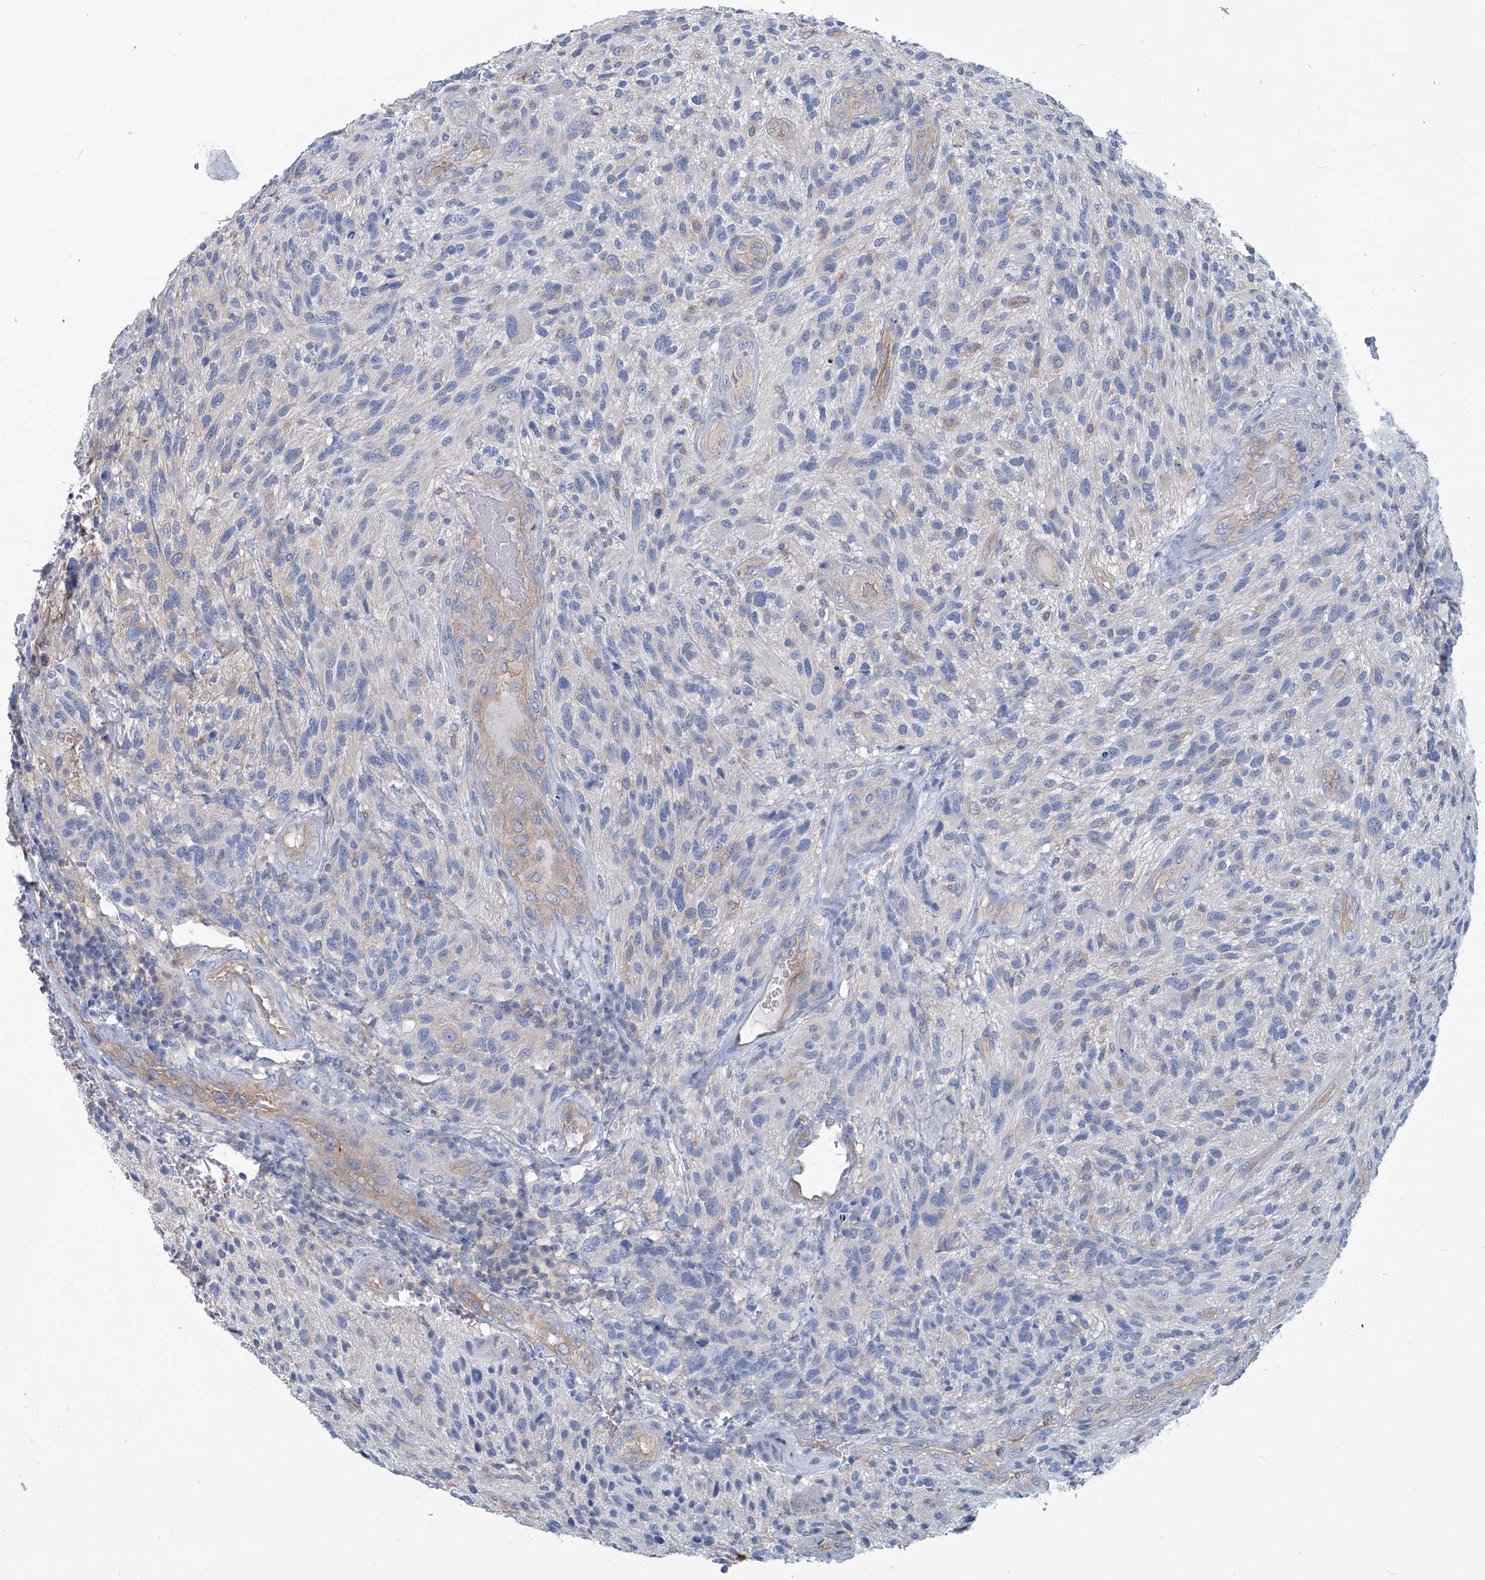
{"staining": {"intensity": "negative", "quantity": "none", "location": "none"}, "tissue": "glioma", "cell_type": "Tumor cells", "image_type": "cancer", "snomed": [{"axis": "morphology", "description": "Glioma, malignant, High grade"}, {"axis": "topography", "description": "Brain"}], "caption": "Glioma stained for a protein using immunohistochemistry reveals no expression tumor cells.", "gene": "PFKL", "patient": {"sex": "male", "age": 47}}